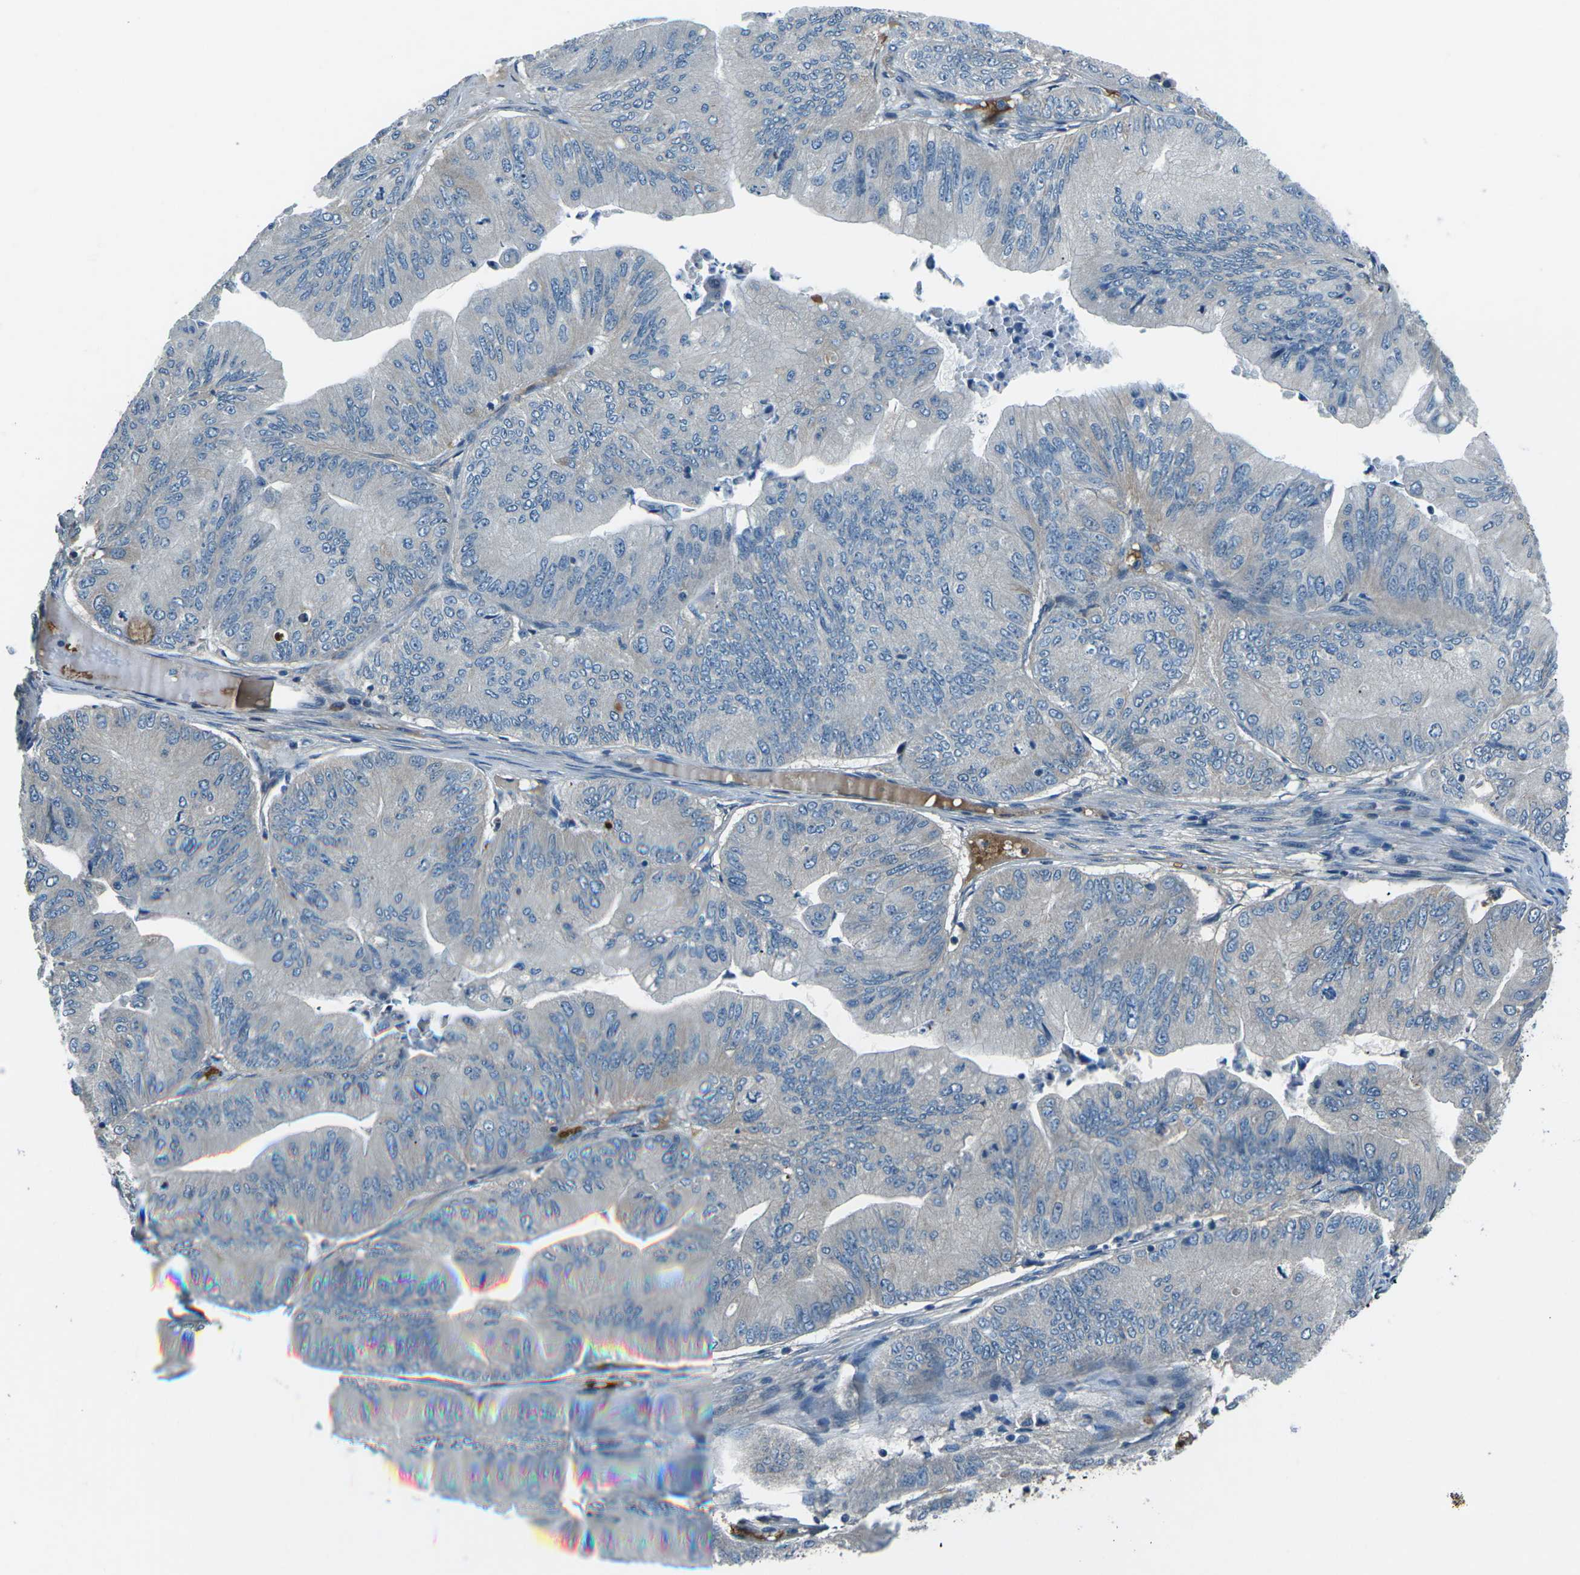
{"staining": {"intensity": "negative", "quantity": "none", "location": "none"}, "tissue": "ovarian cancer", "cell_type": "Tumor cells", "image_type": "cancer", "snomed": [{"axis": "morphology", "description": "Cystadenocarcinoma, mucinous, NOS"}, {"axis": "topography", "description": "Ovary"}], "caption": "This is an immunohistochemistry (IHC) image of ovarian cancer. There is no positivity in tumor cells.", "gene": "AFAP1", "patient": {"sex": "female", "age": 61}}